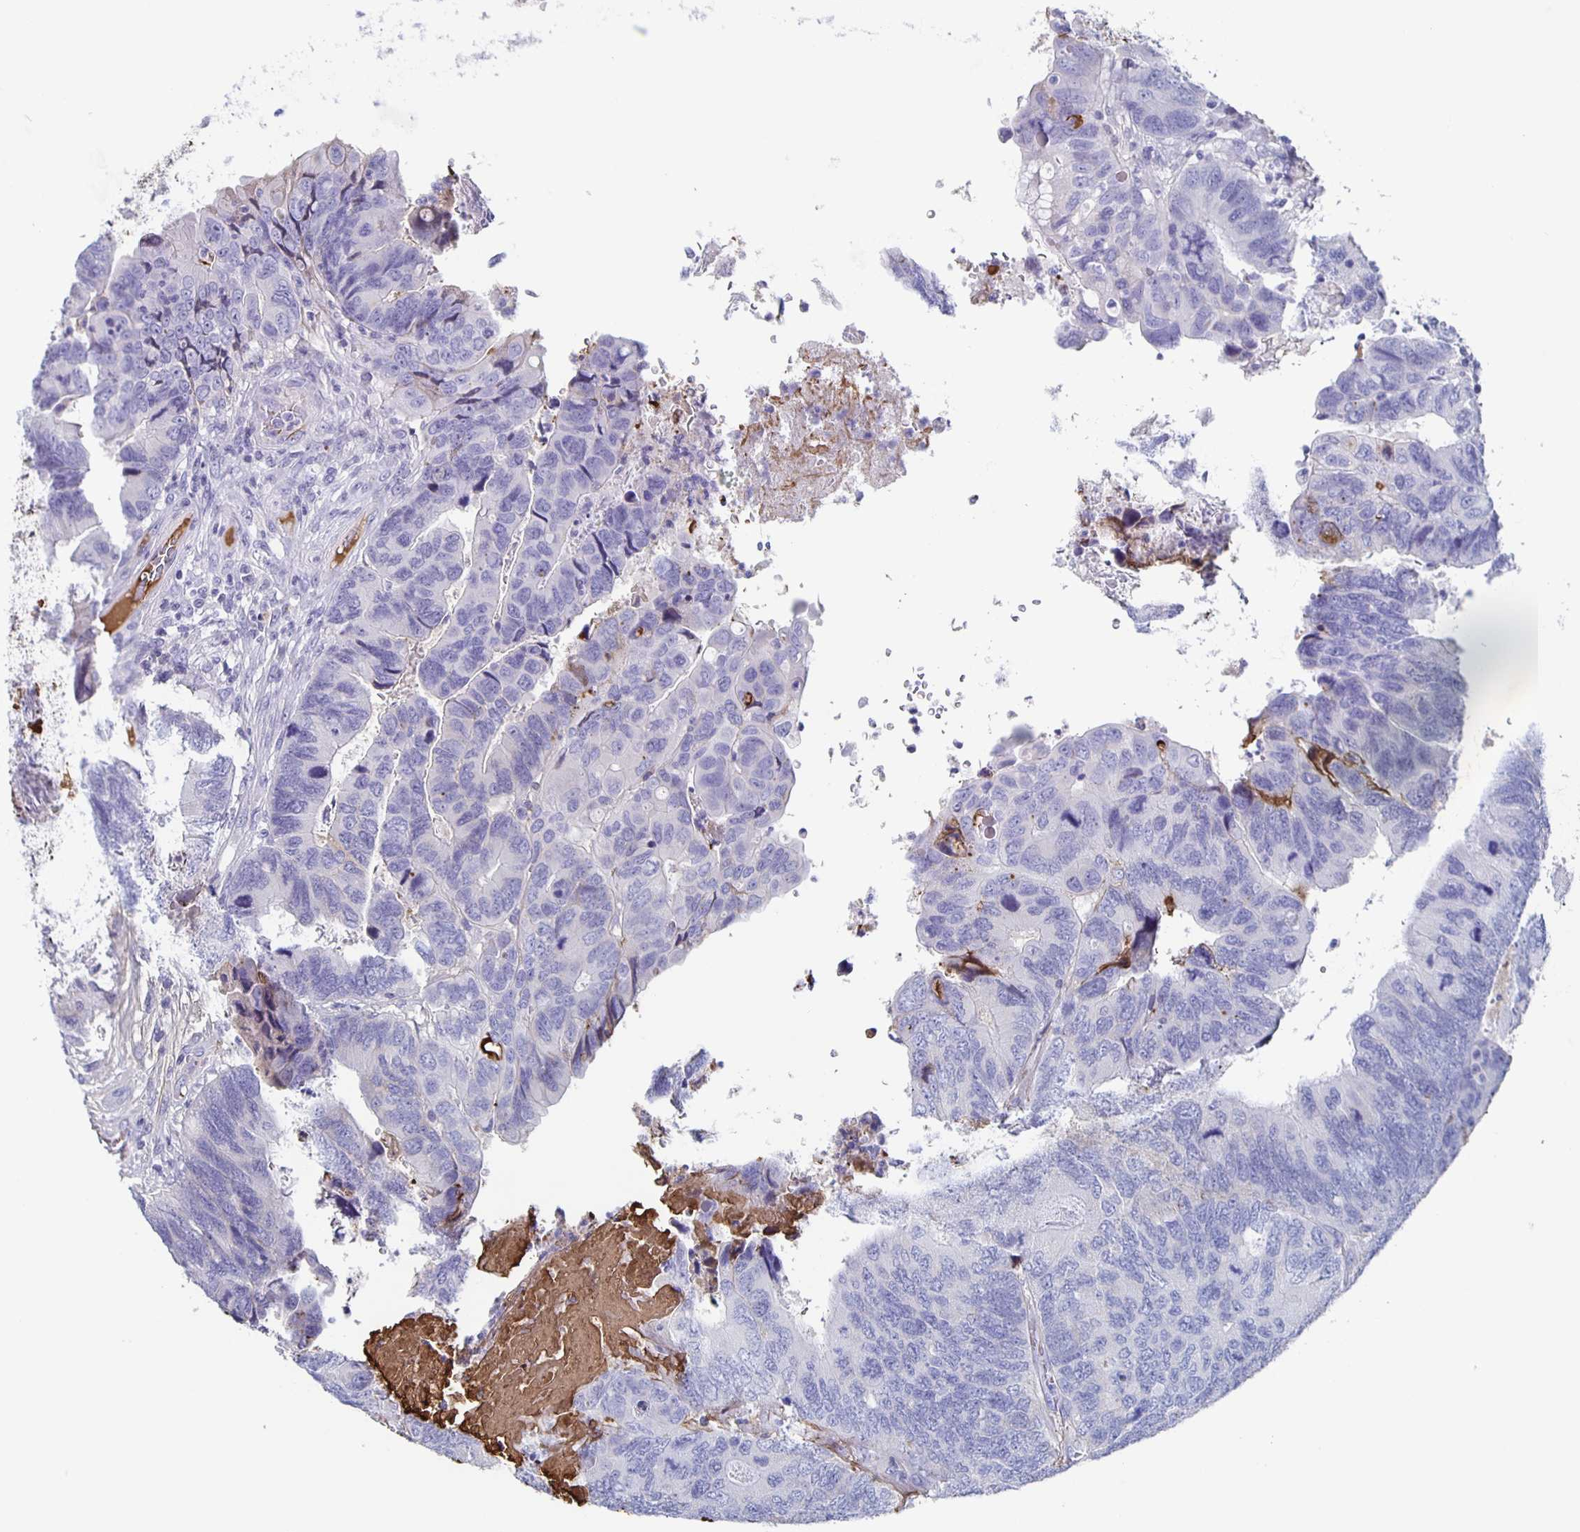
{"staining": {"intensity": "negative", "quantity": "none", "location": "none"}, "tissue": "colorectal cancer", "cell_type": "Tumor cells", "image_type": "cancer", "snomed": [{"axis": "morphology", "description": "Adenocarcinoma, NOS"}, {"axis": "topography", "description": "Colon"}], "caption": "Tumor cells show no significant protein staining in adenocarcinoma (colorectal).", "gene": "FGA", "patient": {"sex": "female", "age": 67}}